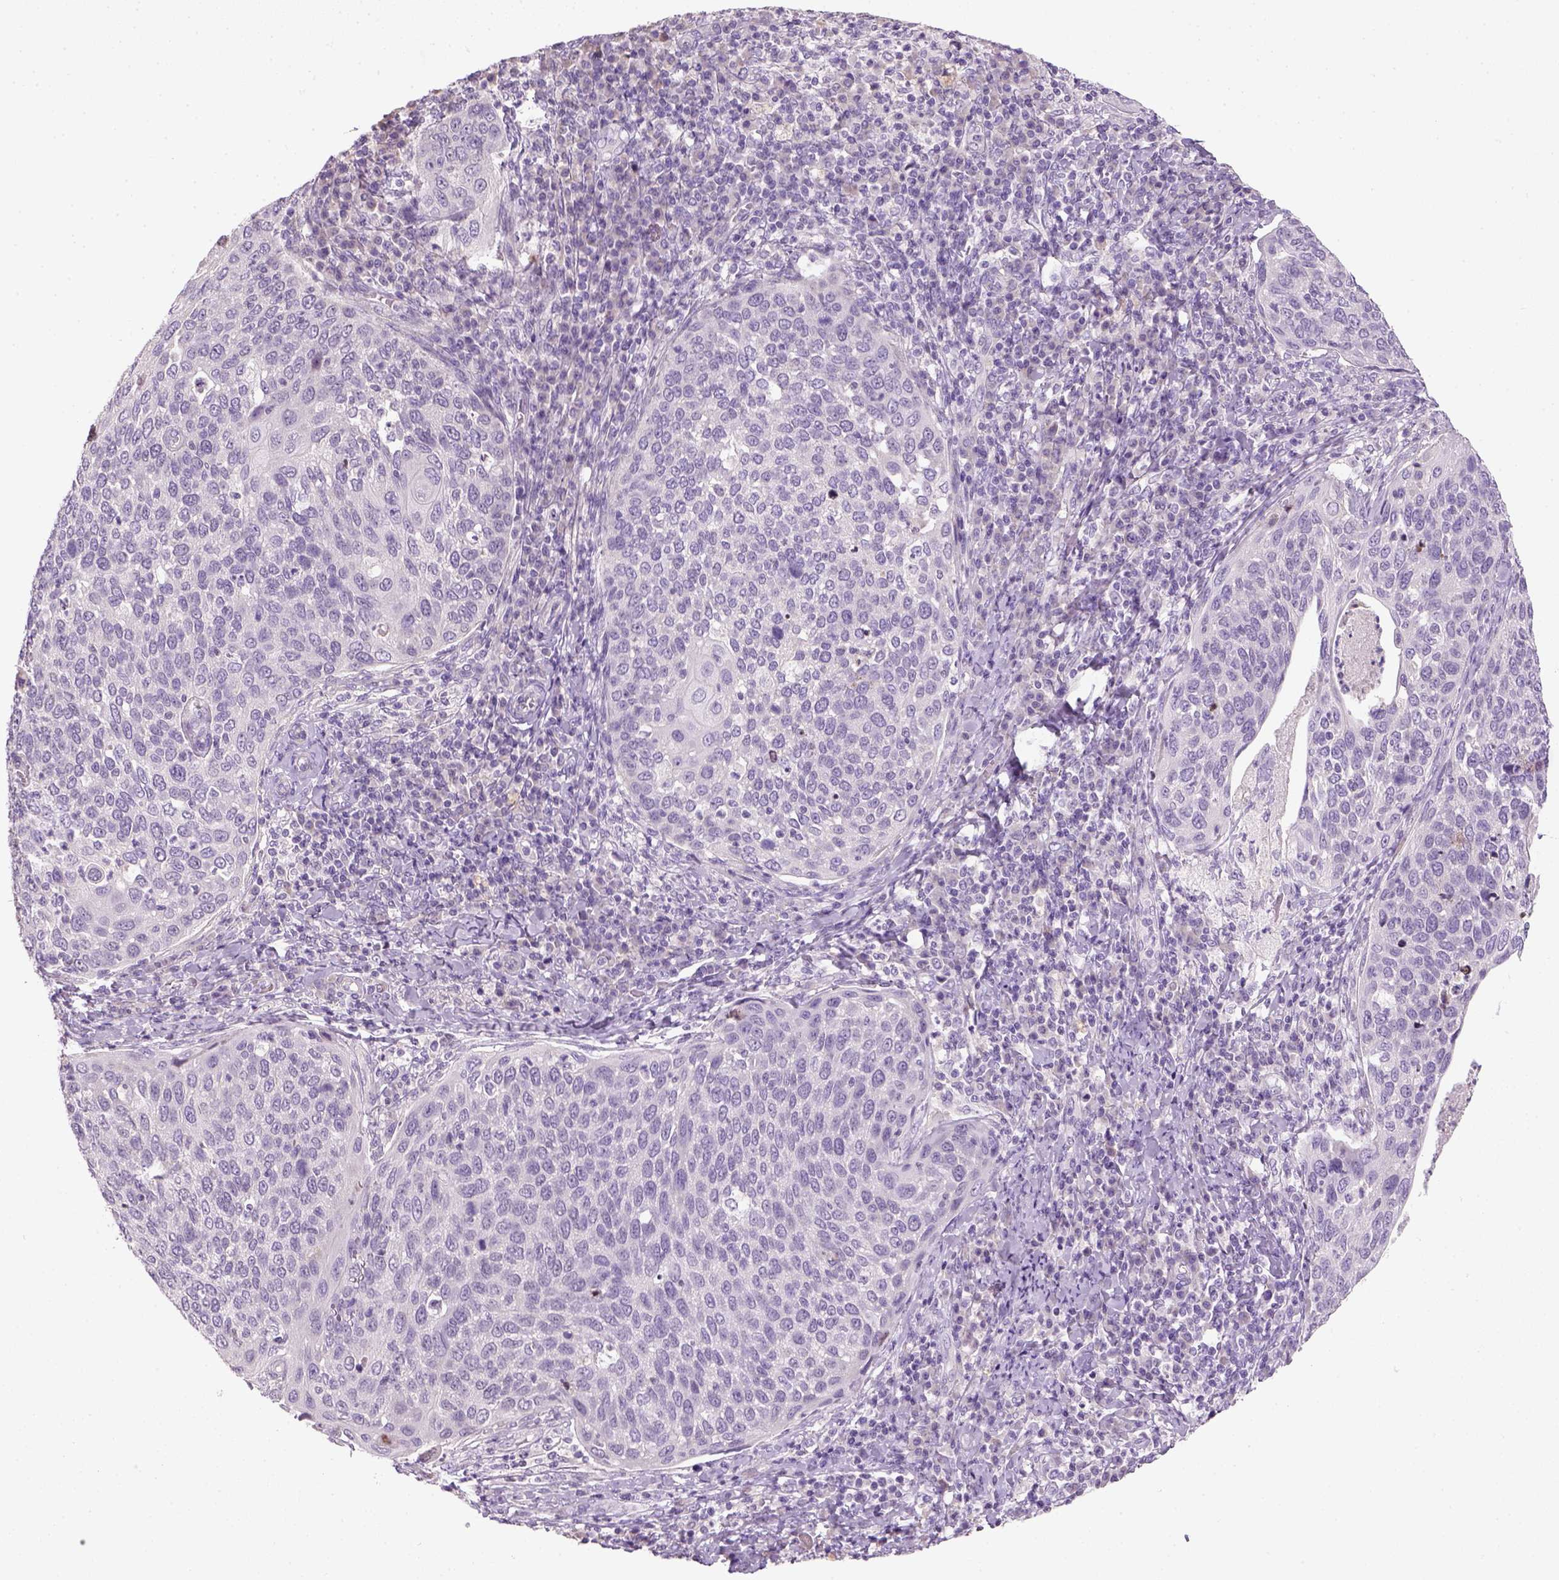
{"staining": {"intensity": "negative", "quantity": "none", "location": "none"}, "tissue": "cervical cancer", "cell_type": "Tumor cells", "image_type": "cancer", "snomed": [{"axis": "morphology", "description": "Squamous cell carcinoma, NOS"}, {"axis": "topography", "description": "Cervix"}], "caption": "Protein analysis of squamous cell carcinoma (cervical) displays no significant positivity in tumor cells.", "gene": "NUDT6", "patient": {"sex": "female", "age": 54}}